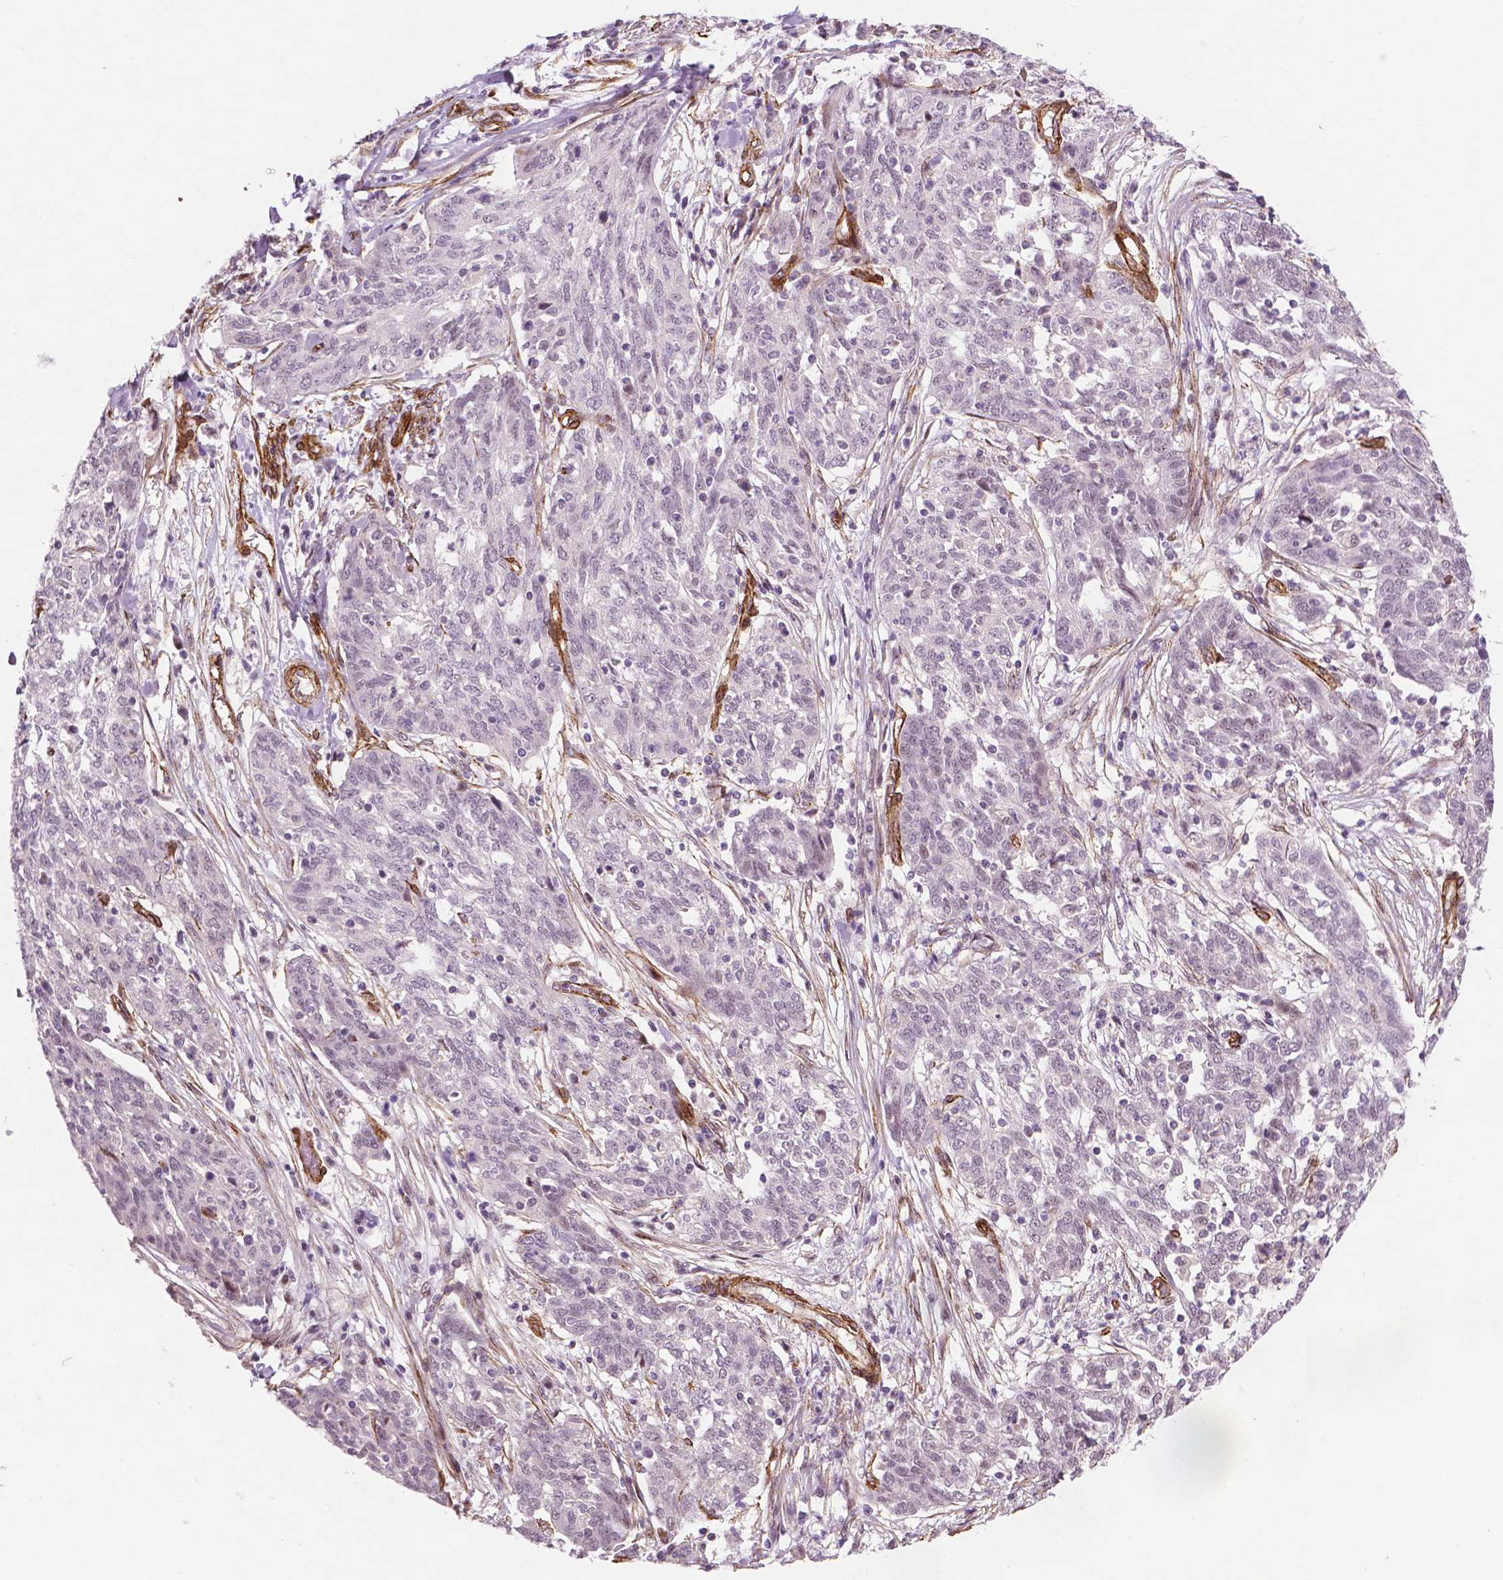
{"staining": {"intensity": "negative", "quantity": "none", "location": "none"}, "tissue": "ovarian cancer", "cell_type": "Tumor cells", "image_type": "cancer", "snomed": [{"axis": "morphology", "description": "Cystadenocarcinoma, serous, NOS"}, {"axis": "topography", "description": "Ovary"}], "caption": "Tumor cells show no significant protein positivity in ovarian cancer (serous cystadenocarcinoma). (Immunohistochemistry (ihc), brightfield microscopy, high magnification).", "gene": "EGFL8", "patient": {"sex": "female", "age": 67}}